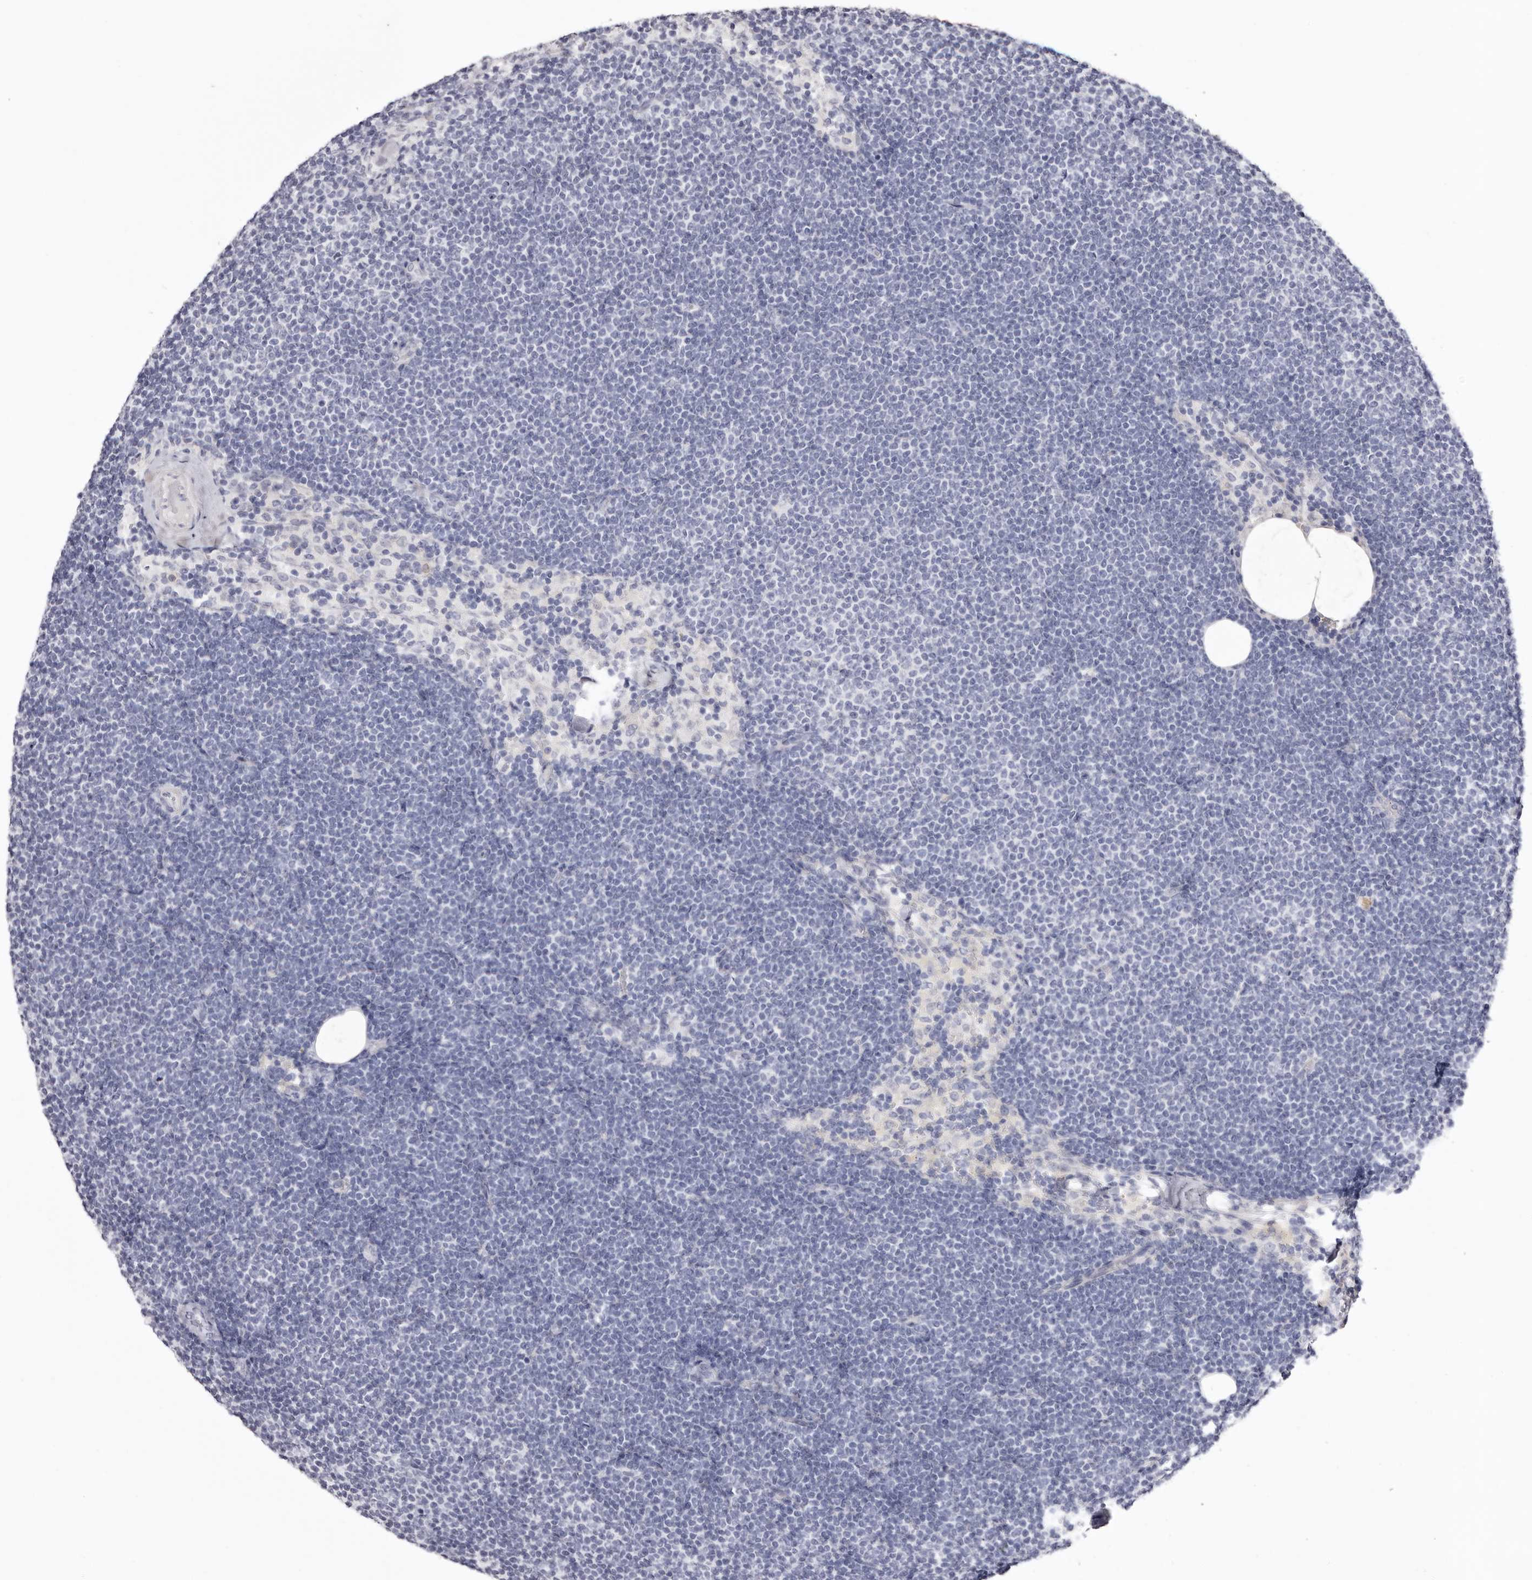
{"staining": {"intensity": "negative", "quantity": "none", "location": "none"}, "tissue": "lymphoma", "cell_type": "Tumor cells", "image_type": "cancer", "snomed": [{"axis": "morphology", "description": "Malignant lymphoma, non-Hodgkin's type, Low grade"}, {"axis": "topography", "description": "Lymph node"}], "caption": "High magnification brightfield microscopy of lymphoma stained with DAB (3,3'-diaminobenzidine) (brown) and counterstained with hematoxylin (blue): tumor cells show no significant positivity. (Stains: DAB (3,3'-diaminobenzidine) immunohistochemistry with hematoxylin counter stain, Microscopy: brightfield microscopy at high magnification).", "gene": "CA6", "patient": {"sex": "female", "age": 53}}